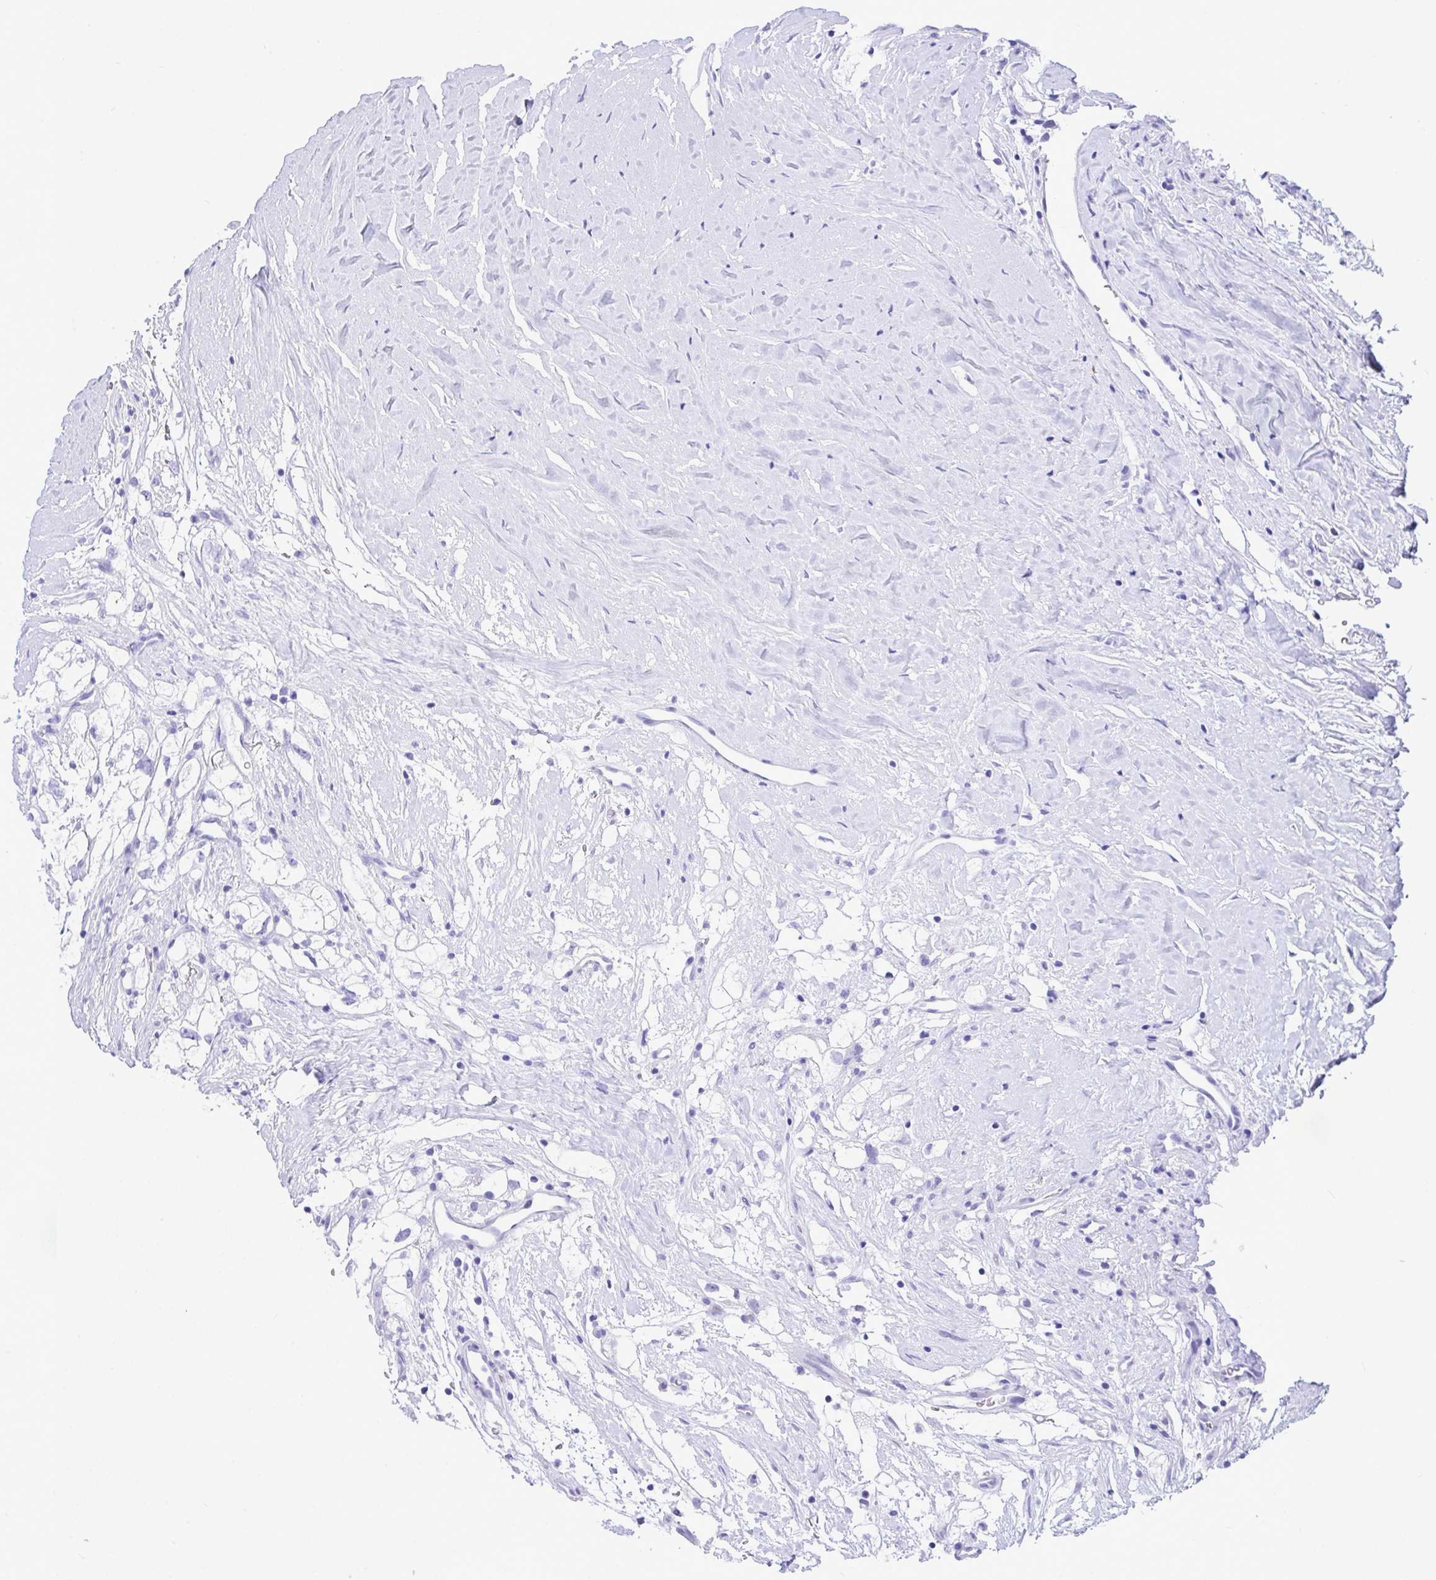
{"staining": {"intensity": "negative", "quantity": "none", "location": "none"}, "tissue": "renal cancer", "cell_type": "Tumor cells", "image_type": "cancer", "snomed": [{"axis": "morphology", "description": "Adenocarcinoma, NOS"}, {"axis": "topography", "description": "Kidney"}], "caption": "This is an immunohistochemistry (IHC) micrograph of human renal adenocarcinoma. There is no expression in tumor cells.", "gene": "BEST4", "patient": {"sex": "male", "age": 59}}